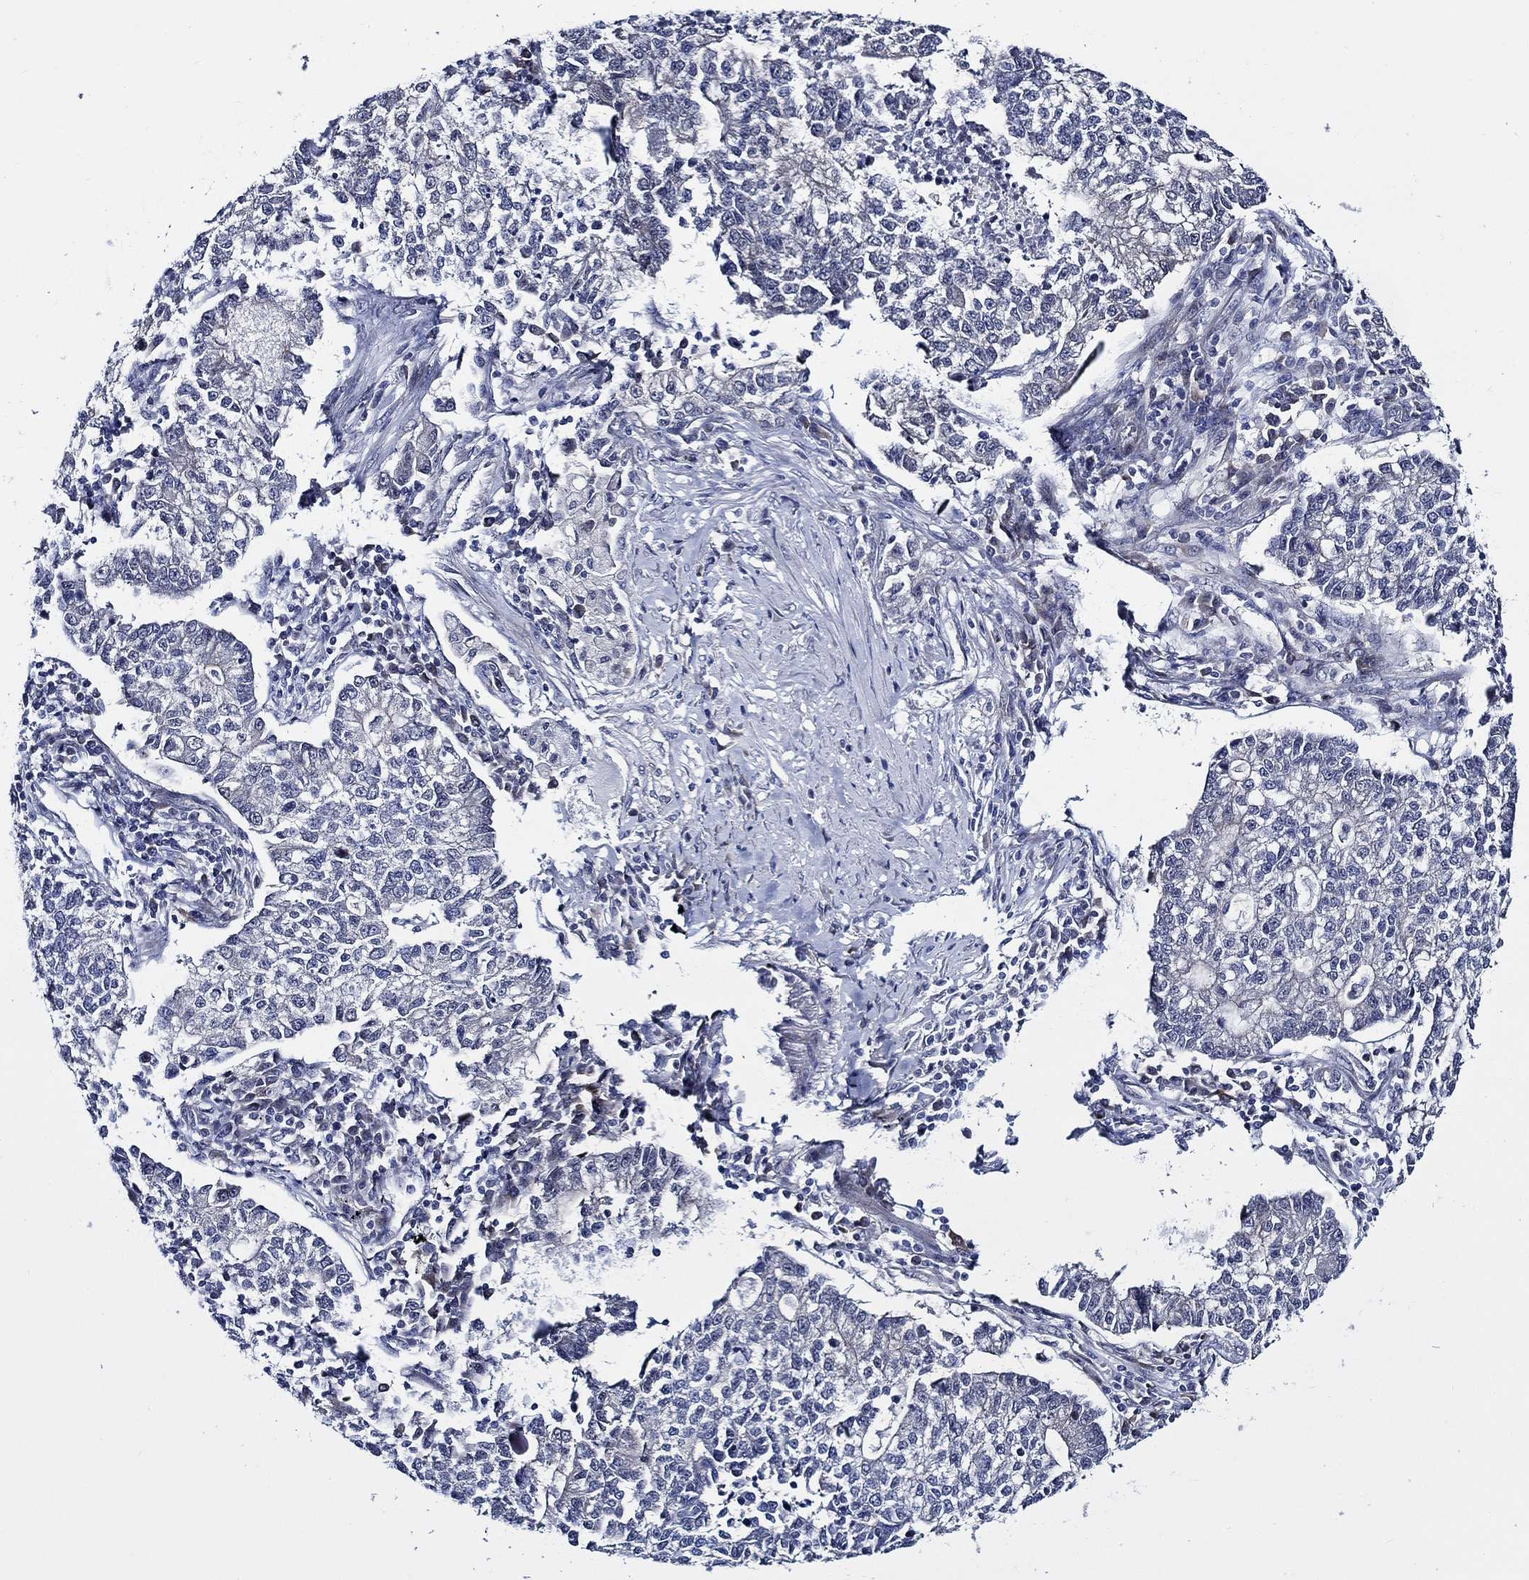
{"staining": {"intensity": "negative", "quantity": "none", "location": "none"}, "tissue": "lung cancer", "cell_type": "Tumor cells", "image_type": "cancer", "snomed": [{"axis": "morphology", "description": "Adenocarcinoma, NOS"}, {"axis": "topography", "description": "Lung"}], "caption": "Protein analysis of adenocarcinoma (lung) displays no significant staining in tumor cells.", "gene": "C8orf48", "patient": {"sex": "male", "age": 57}}